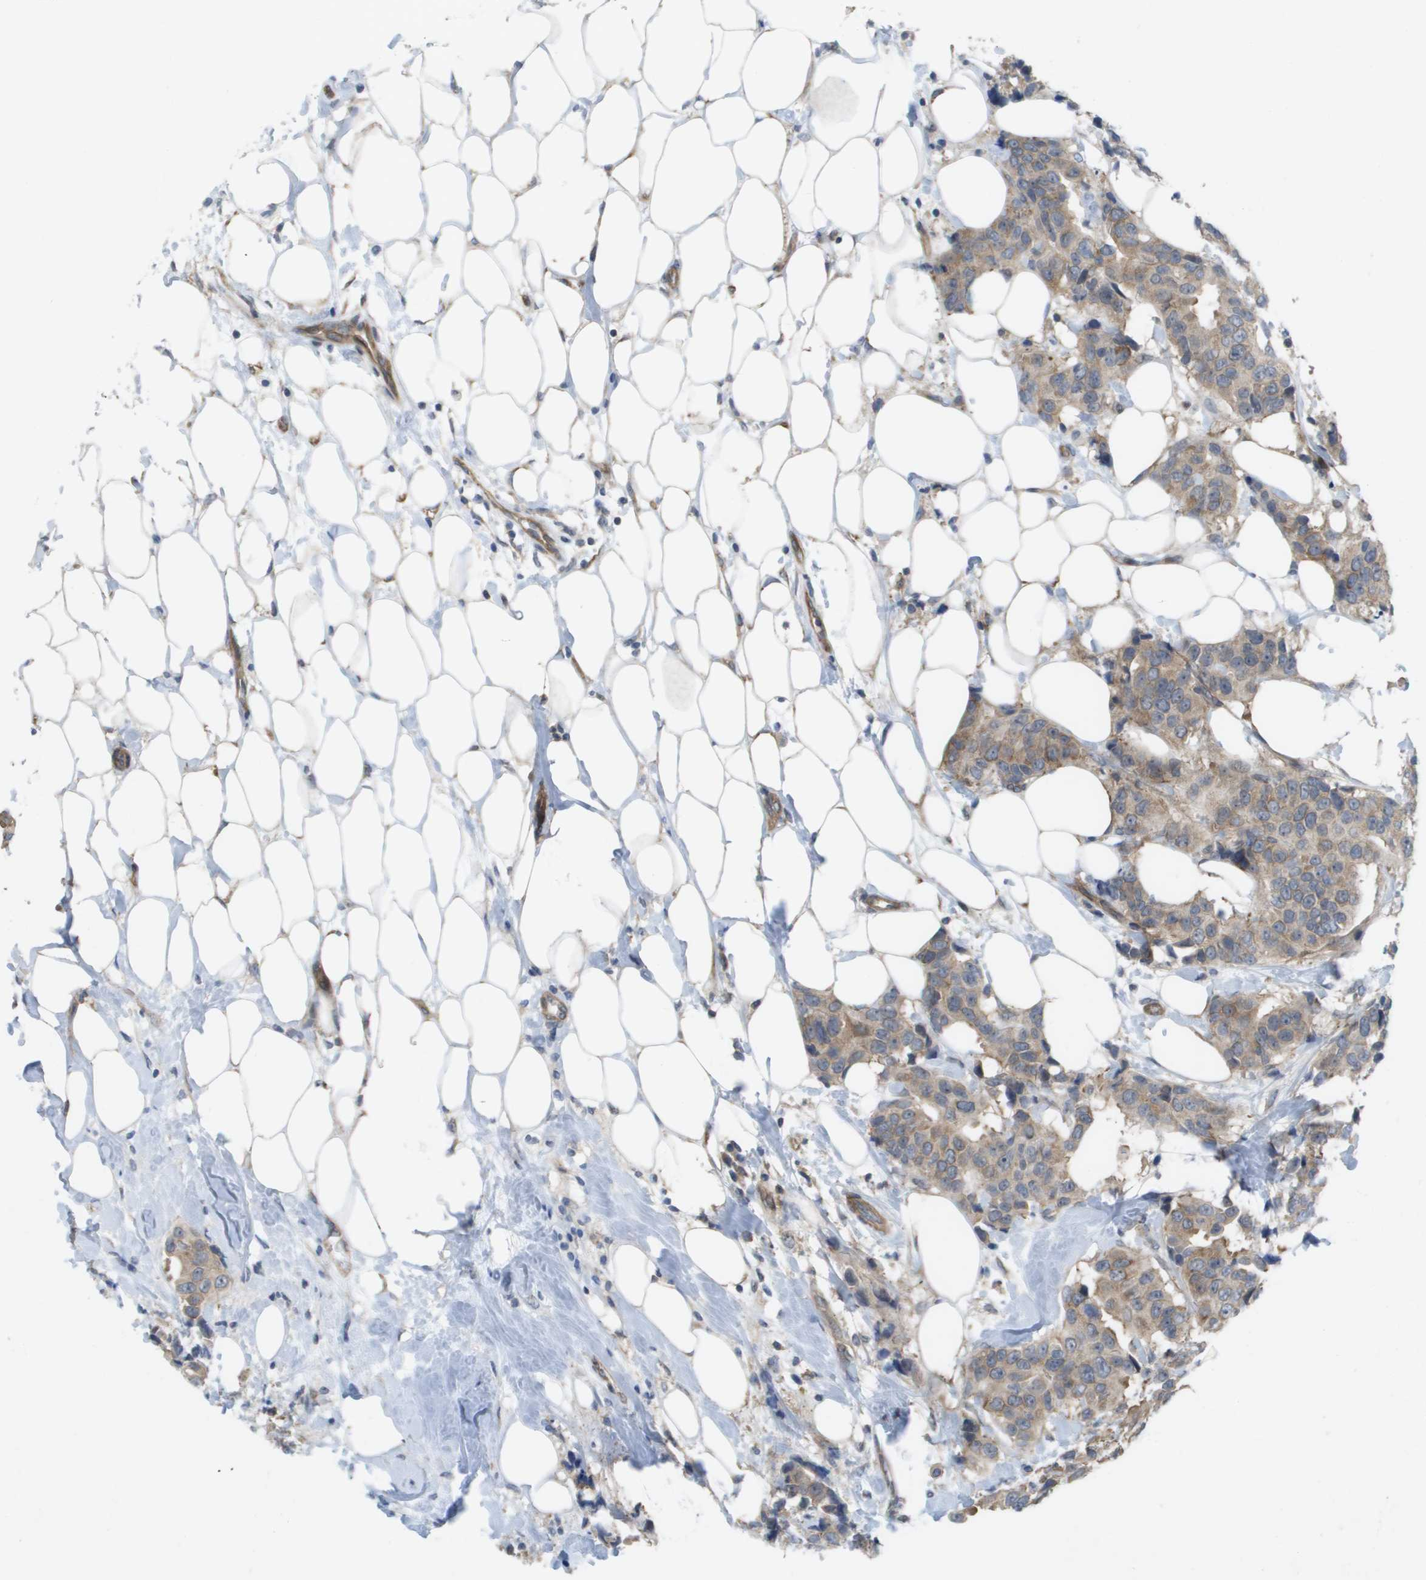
{"staining": {"intensity": "weak", "quantity": ">75%", "location": "cytoplasmic/membranous"}, "tissue": "breast cancer", "cell_type": "Tumor cells", "image_type": "cancer", "snomed": [{"axis": "morphology", "description": "Normal tissue, NOS"}, {"axis": "morphology", "description": "Duct carcinoma"}, {"axis": "topography", "description": "Breast"}], "caption": "Breast cancer tissue shows weak cytoplasmic/membranous positivity in approximately >75% of tumor cells, visualized by immunohistochemistry. Ihc stains the protein of interest in brown and the nuclei are stained blue.", "gene": "MTARC2", "patient": {"sex": "female", "age": 39}}